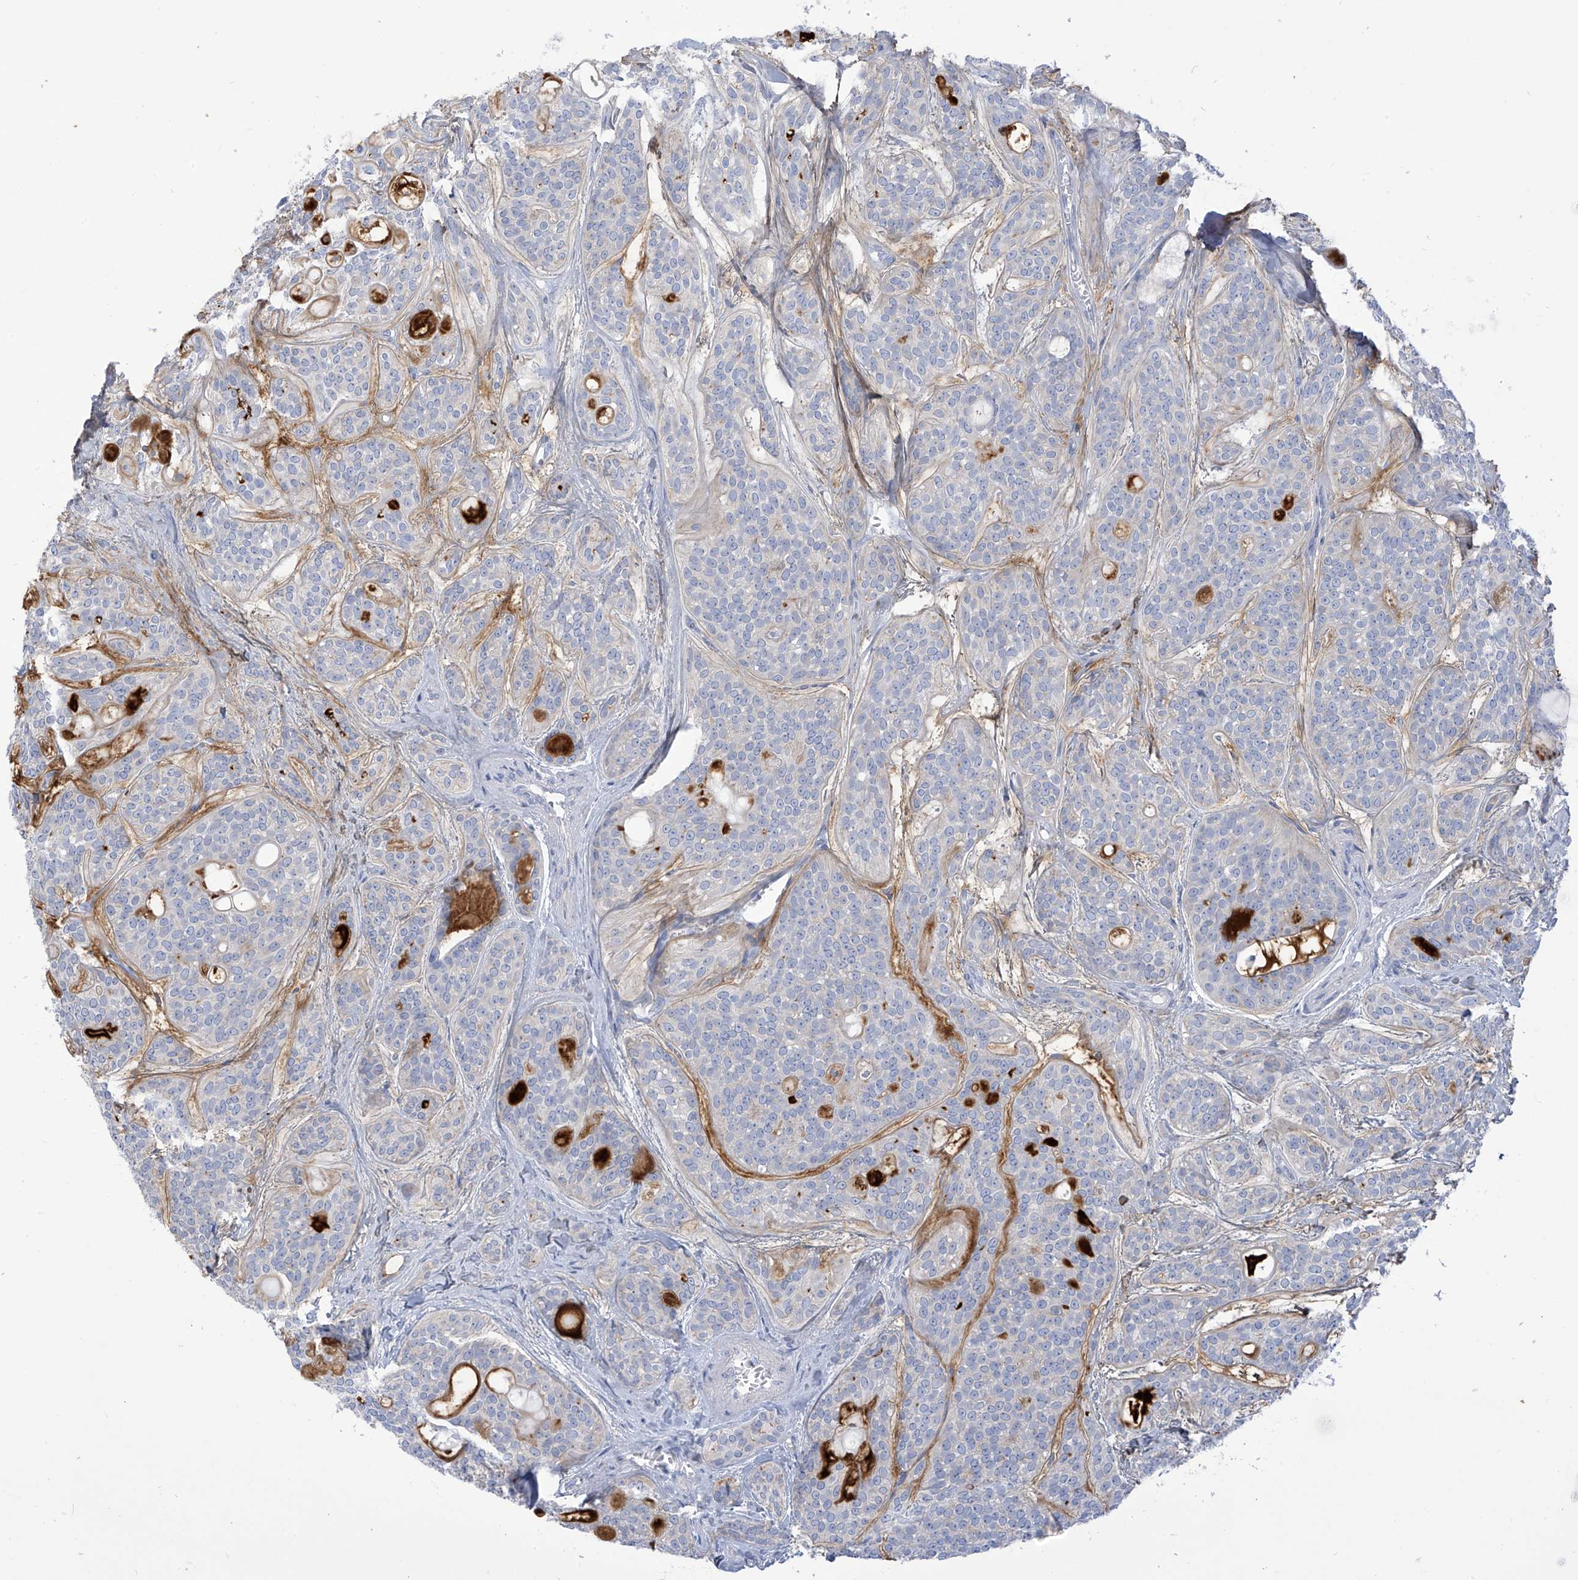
{"staining": {"intensity": "negative", "quantity": "none", "location": "none"}, "tissue": "head and neck cancer", "cell_type": "Tumor cells", "image_type": "cancer", "snomed": [{"axis": "morphology", "description": "Adenocarcinoma, NOS"}, {"axis": "topography", "description": "Head-Neck"}], "caption": "Micrograph shows no significant protein staining in tumor cells of head and neck cancer (adenocarcinoma).", "gene": "FABP2", "patient": {"sex": "male", "age": 66}}